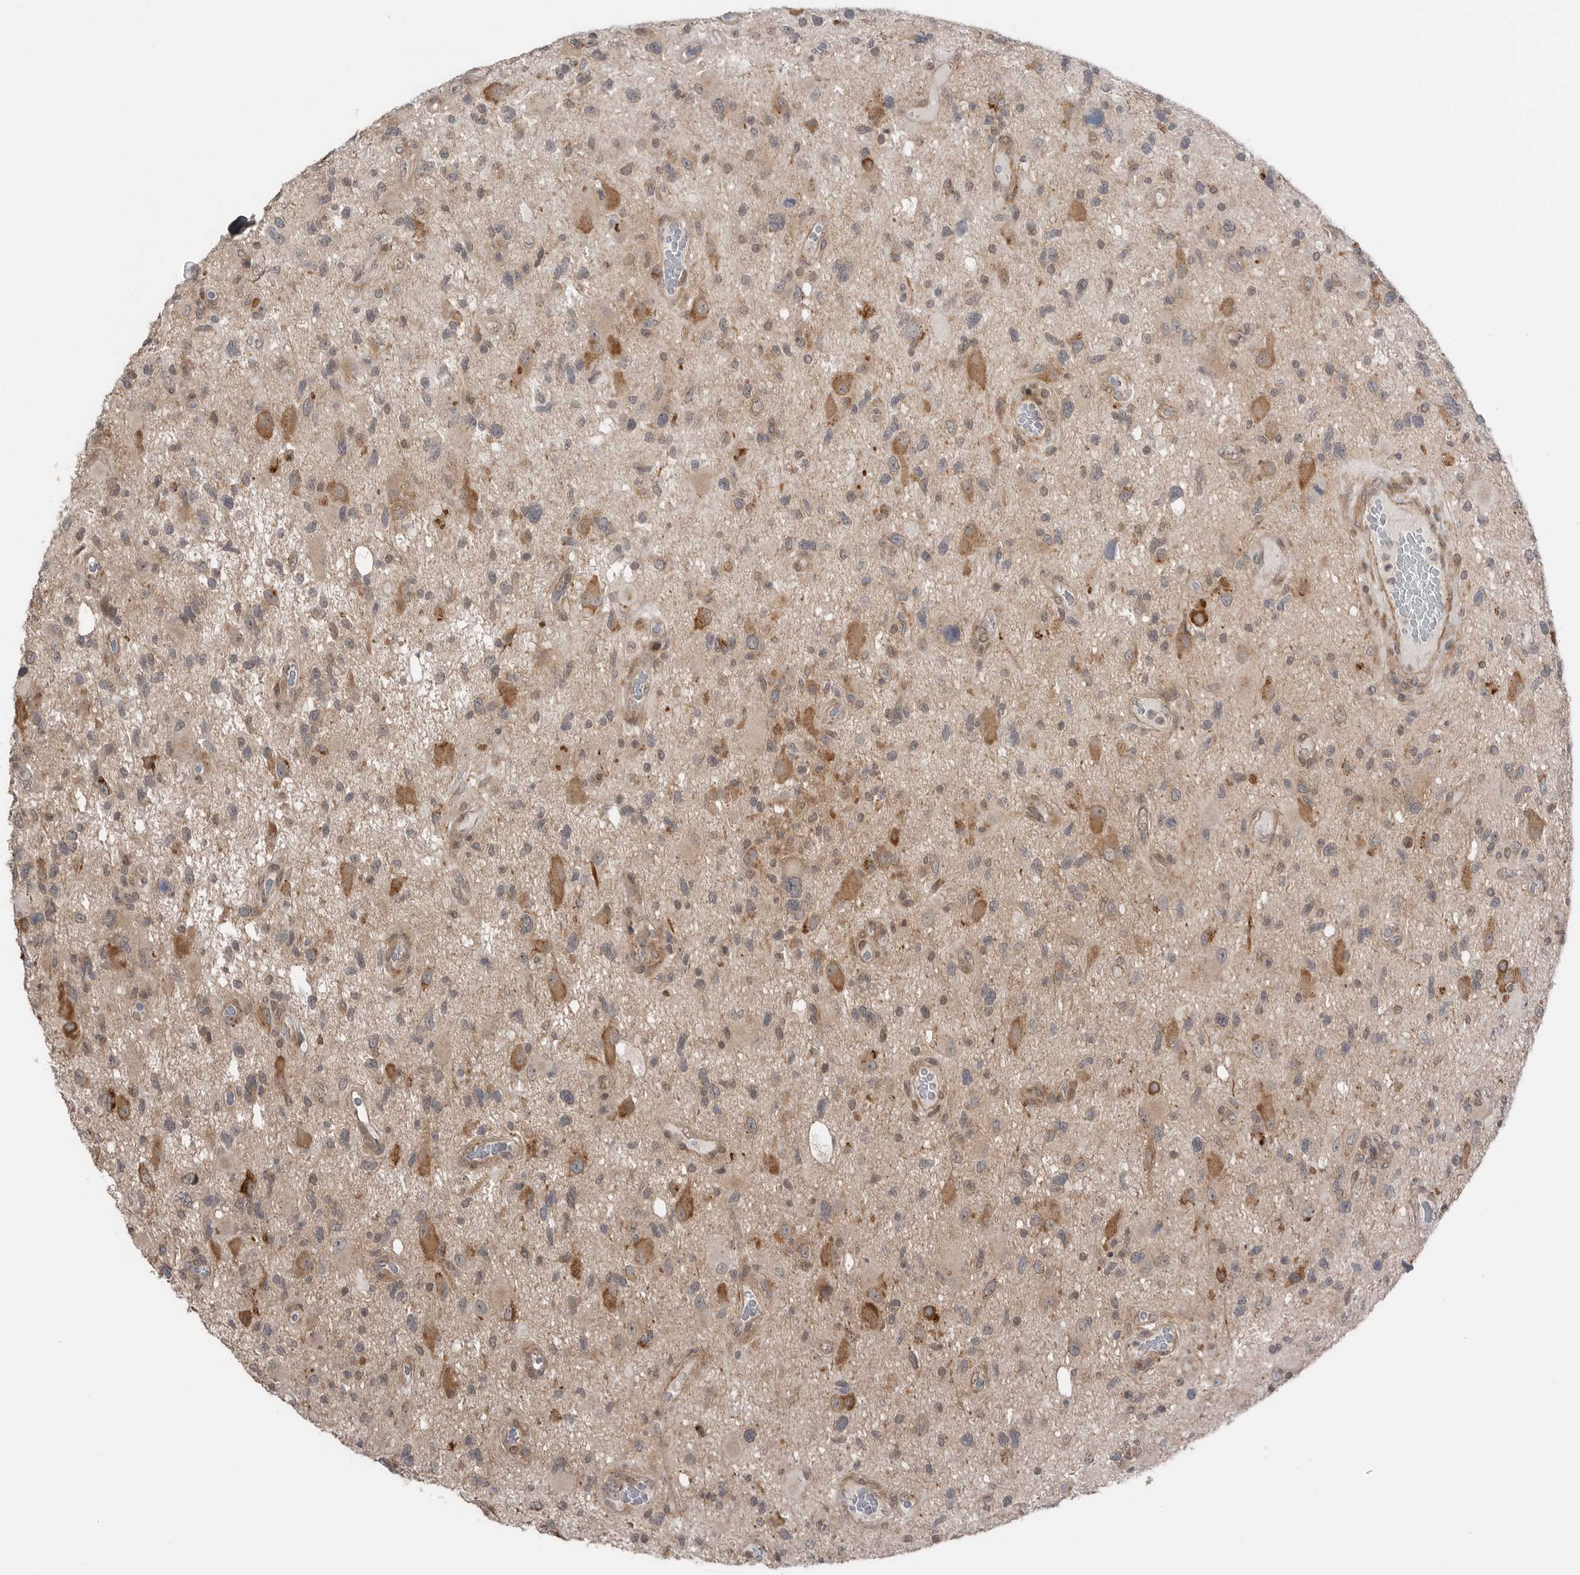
{"staining": {"intensity": "weak", "quantity": "<25%", "location": "cytoplasmic/membranous"}, "tissue": "glioma", "cell_type": "Tumor cells", "image_type": "cancer", "snomed": [{"axis": "morphology", "description": "Glioma, malignant, High grade"}, {"axis": "topography", "description": "Brain"}], "caption": "This is an IHC image of malignant glioma (high-grade). There is no expression in tumor cells.", "gene": "PEAK1", "patient": {"sex": "male", "age": 33}}